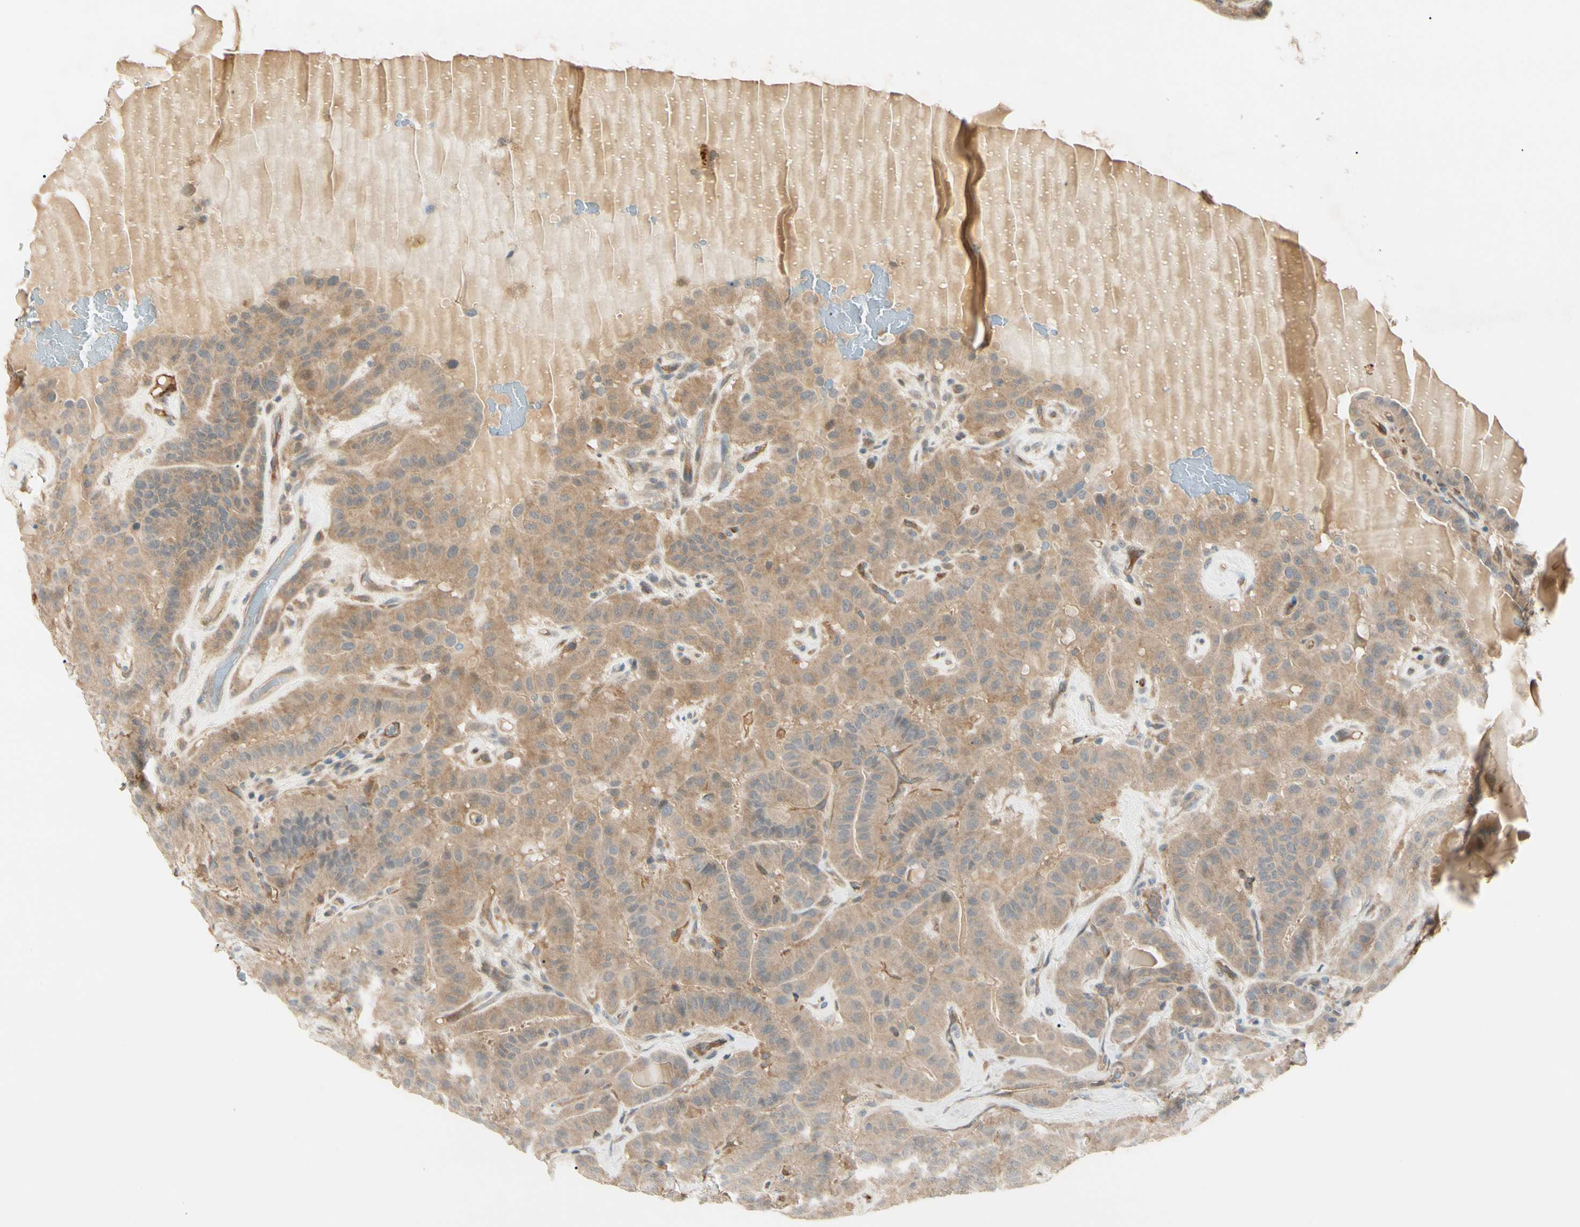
{"staining": {"intensity": "moderate", "quantity": ">75%", "location": "cytoplasmic/membranous"}, "tissue": "thyroid cancer", "cell_type": "Tumor cells", "image_type": "cancer", "snomed": [{"axis": "morphology", "description": "Papillary adenocarcinoma, NOS"}, {"axis": "topography", "description": "Thyroid gland"}], "caption": "Immunohistochemistry (IHC) image of human thyroid cancer (papillary adenocarcinoma) stained for a protein (brown), which shows medium levels of moderate cytoplasmic/membranous staining in about >75% of tumor cells.", "gene": "F2R", "patient": {"sex": "male", "age": 77}}